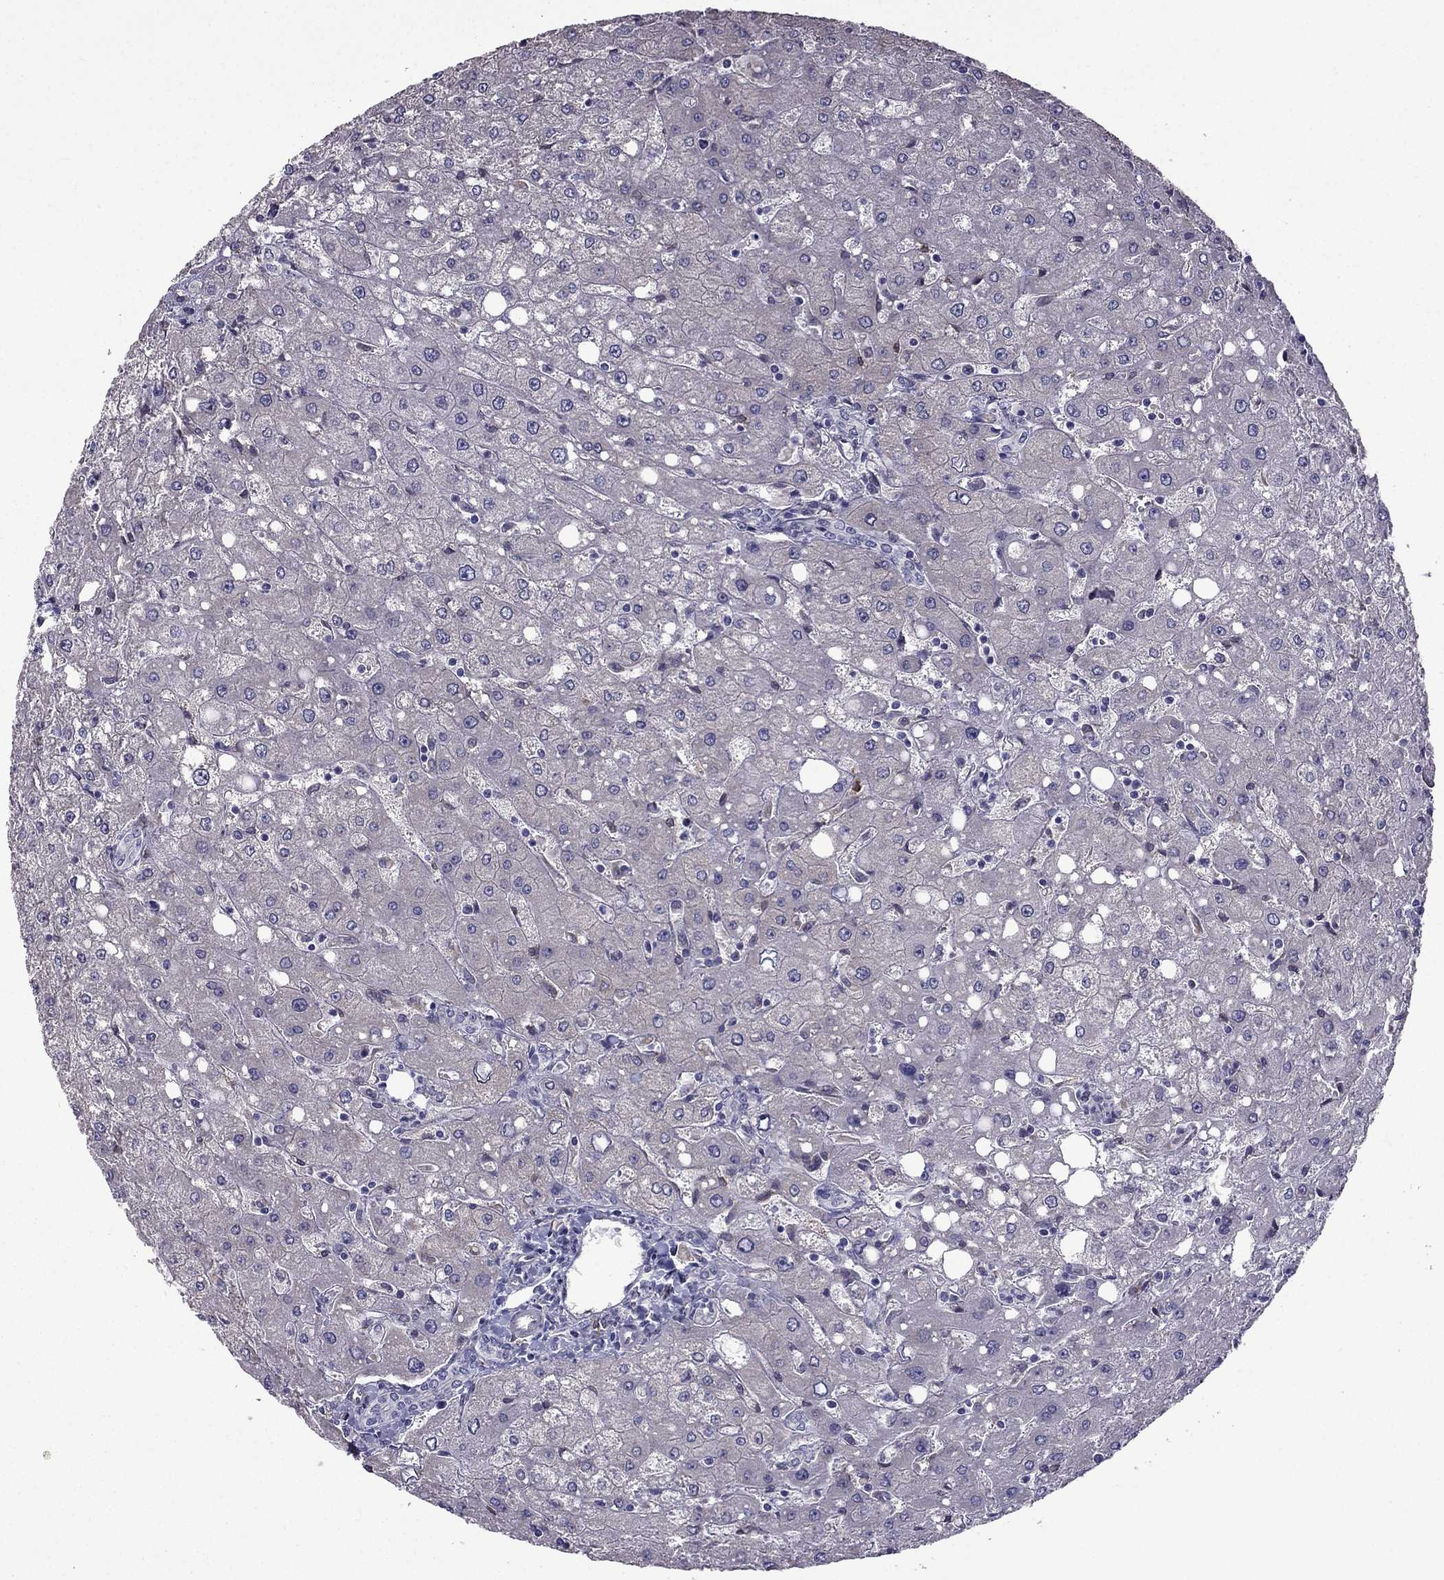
{"staining": {"intensity": "negative", "quantity": "none", "location": "none"}, "tissue": "liver", "cell_type": "Cholangiocytes", "image_type": "normal", "snomed": [{"axis": "morphology", "description": "Normal tissue, NOS"}, {"axis": "topography", "description": "Liver"}], "caption": "An immunohistochemistry (IHC) histopathology image of benign liver is shown. There is no staining in cholangiocytes of liver. (DAB immunohistochemistry (IHC) with hematoxylin counter stain).", "gene": "IKBIP", "patient": {"sex": "female", "age": 53}}